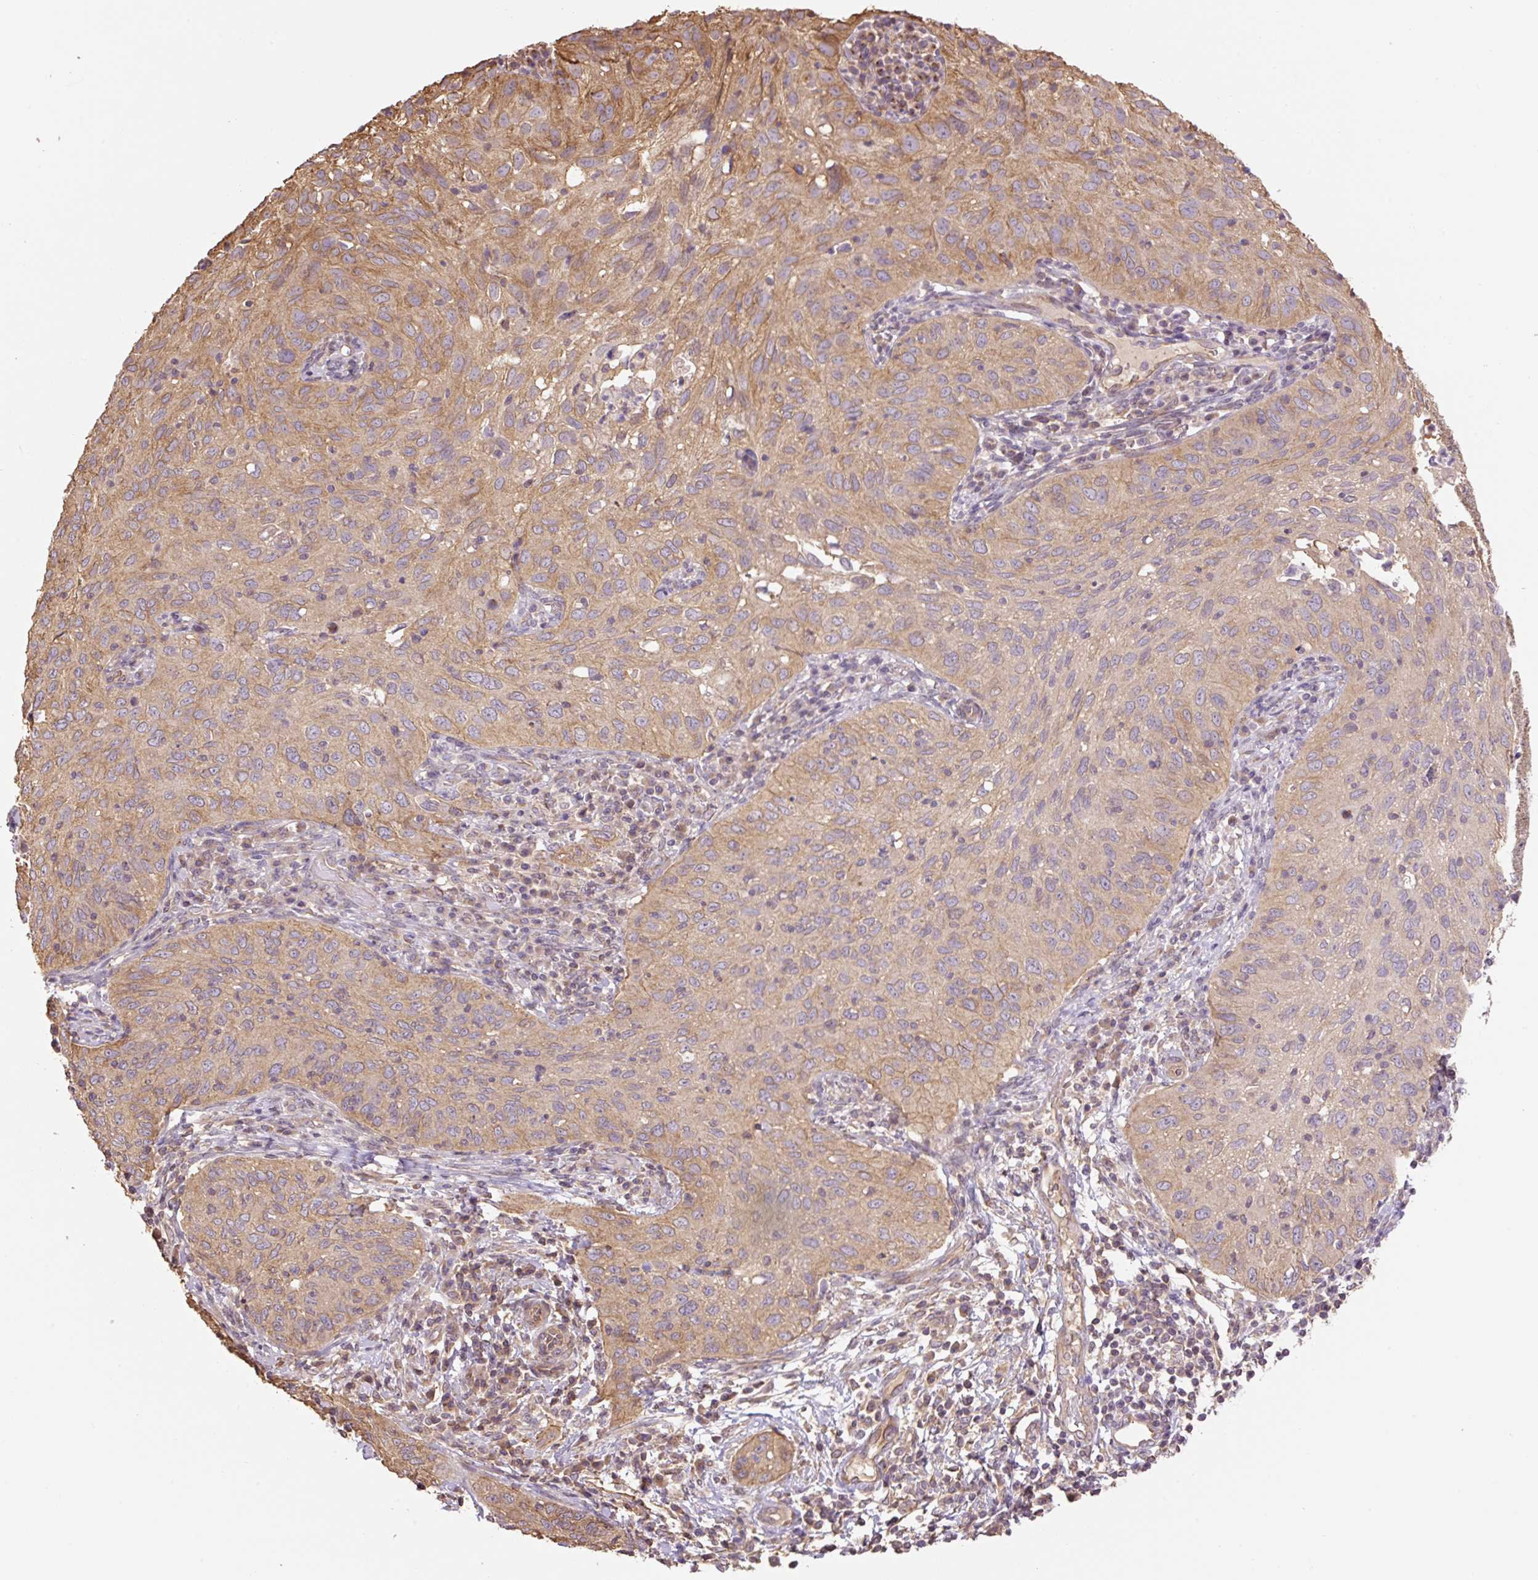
{"staining": {"intensity": "weak", "quantity": "25%-75%", "location": "cytoplasmic/membranous"}, "tissue": "cervical cancer", "cell_type": "Tumor cells", "image_type": "cancer", "snomed": [{"axis": "morphology", "description": "Squamous cell carcinoma, NOS"}, {"axis": "topography", "description": "Cervix"}], "caption": "Cervical cancer (squamous cell carcinoma) stained with a brown dye displays weak cytoplasmic/membranous positive staining in about 25%-75% of tumor cells.", "gene": "COX8A", "patient": {"sex": "female", "age": 52}}